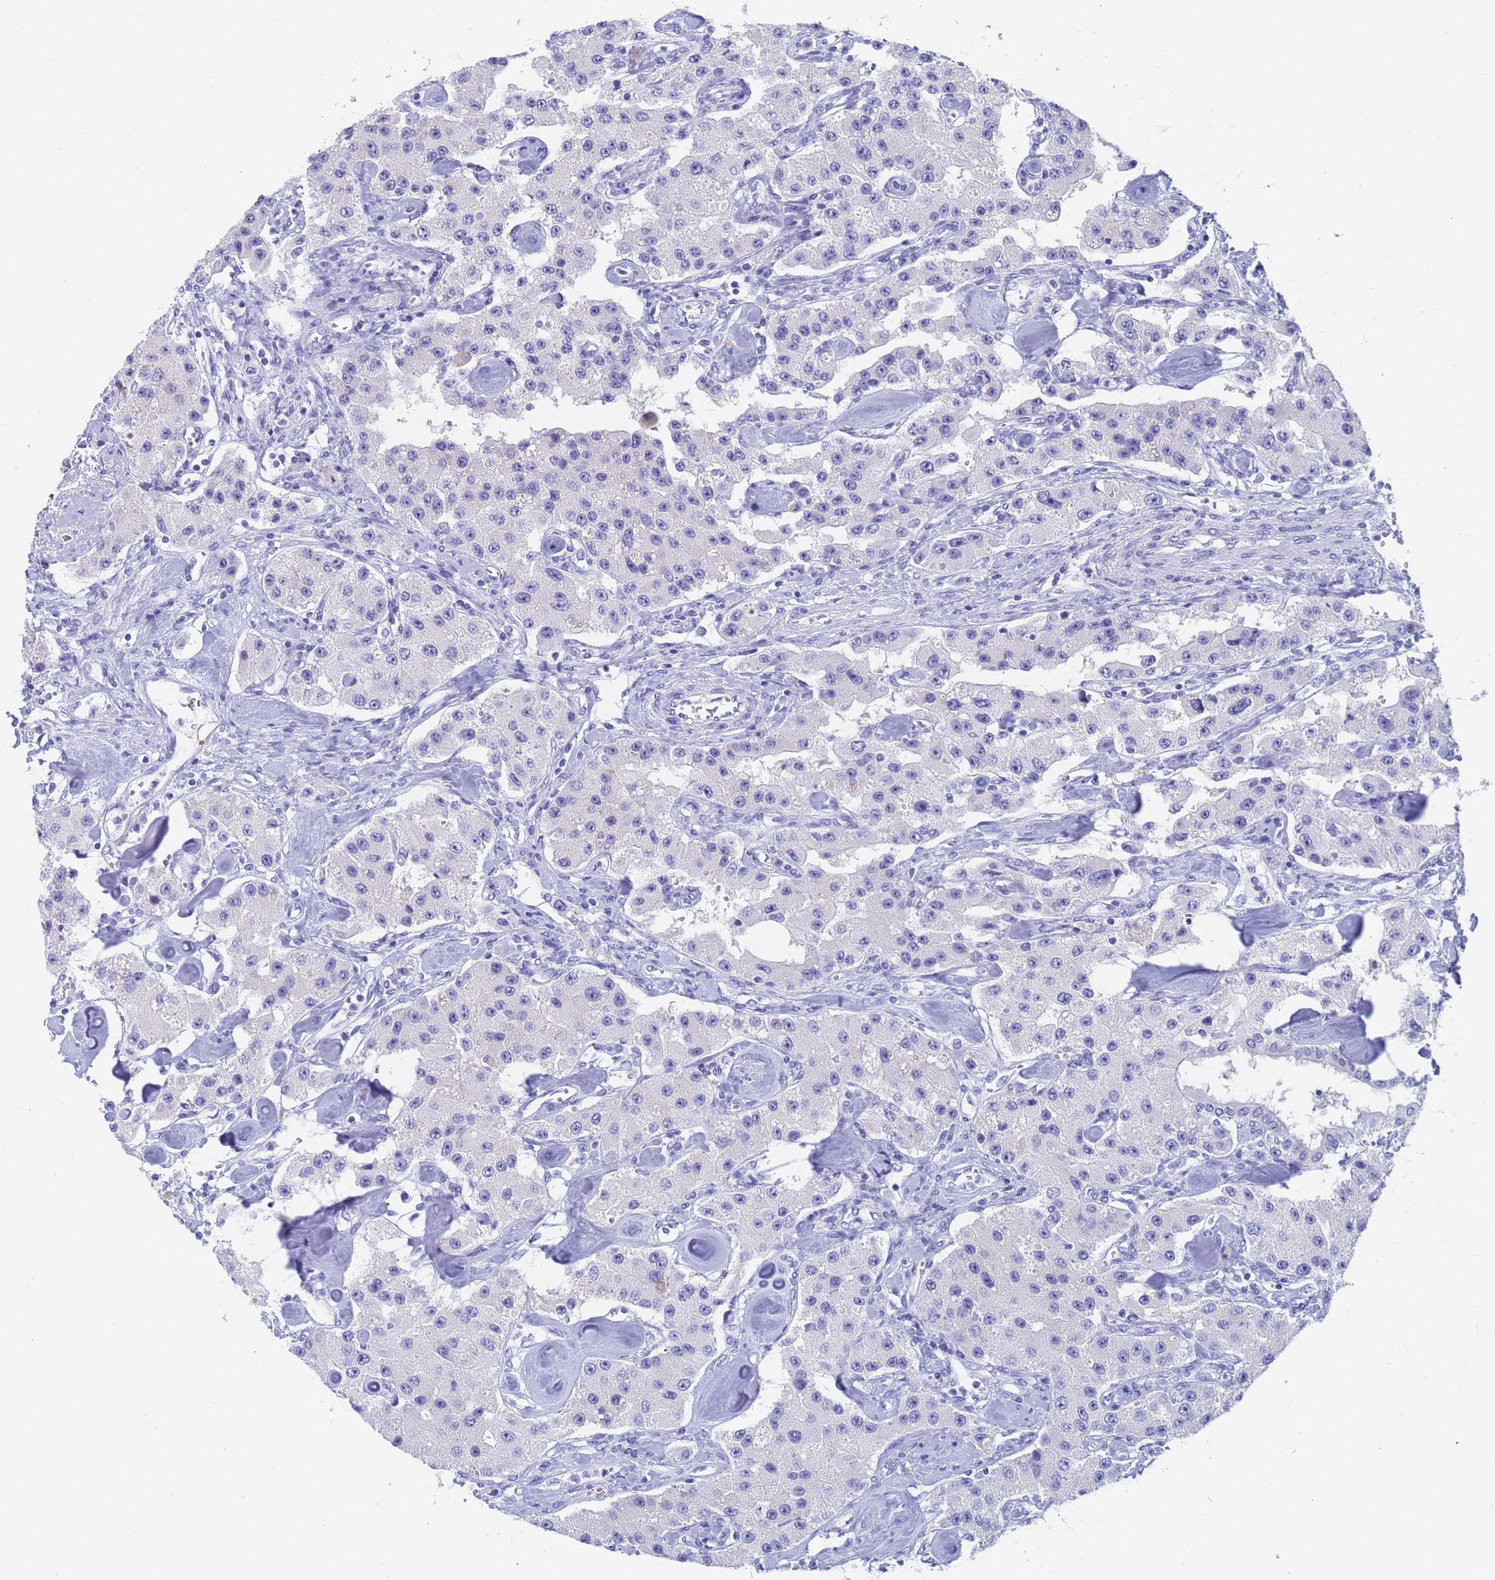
{"staining": {"intensity": "negative", "quantity": "none", "location": "none"}, "tissue": "carcinoid", "cell_type": "Tumor cells", "image_type": "cancer", "snomed": [{"axis": "morphology", "description": "Carcinoid, malignant, NOS"}, {"axis": "topography", "description": "Pancreas"}], "caption": "Histopathology image shows no significant protein positivity in tumor cells of carcinoid.", "gene": "STATH", "patient": {"sex": "male", "age": 41}}